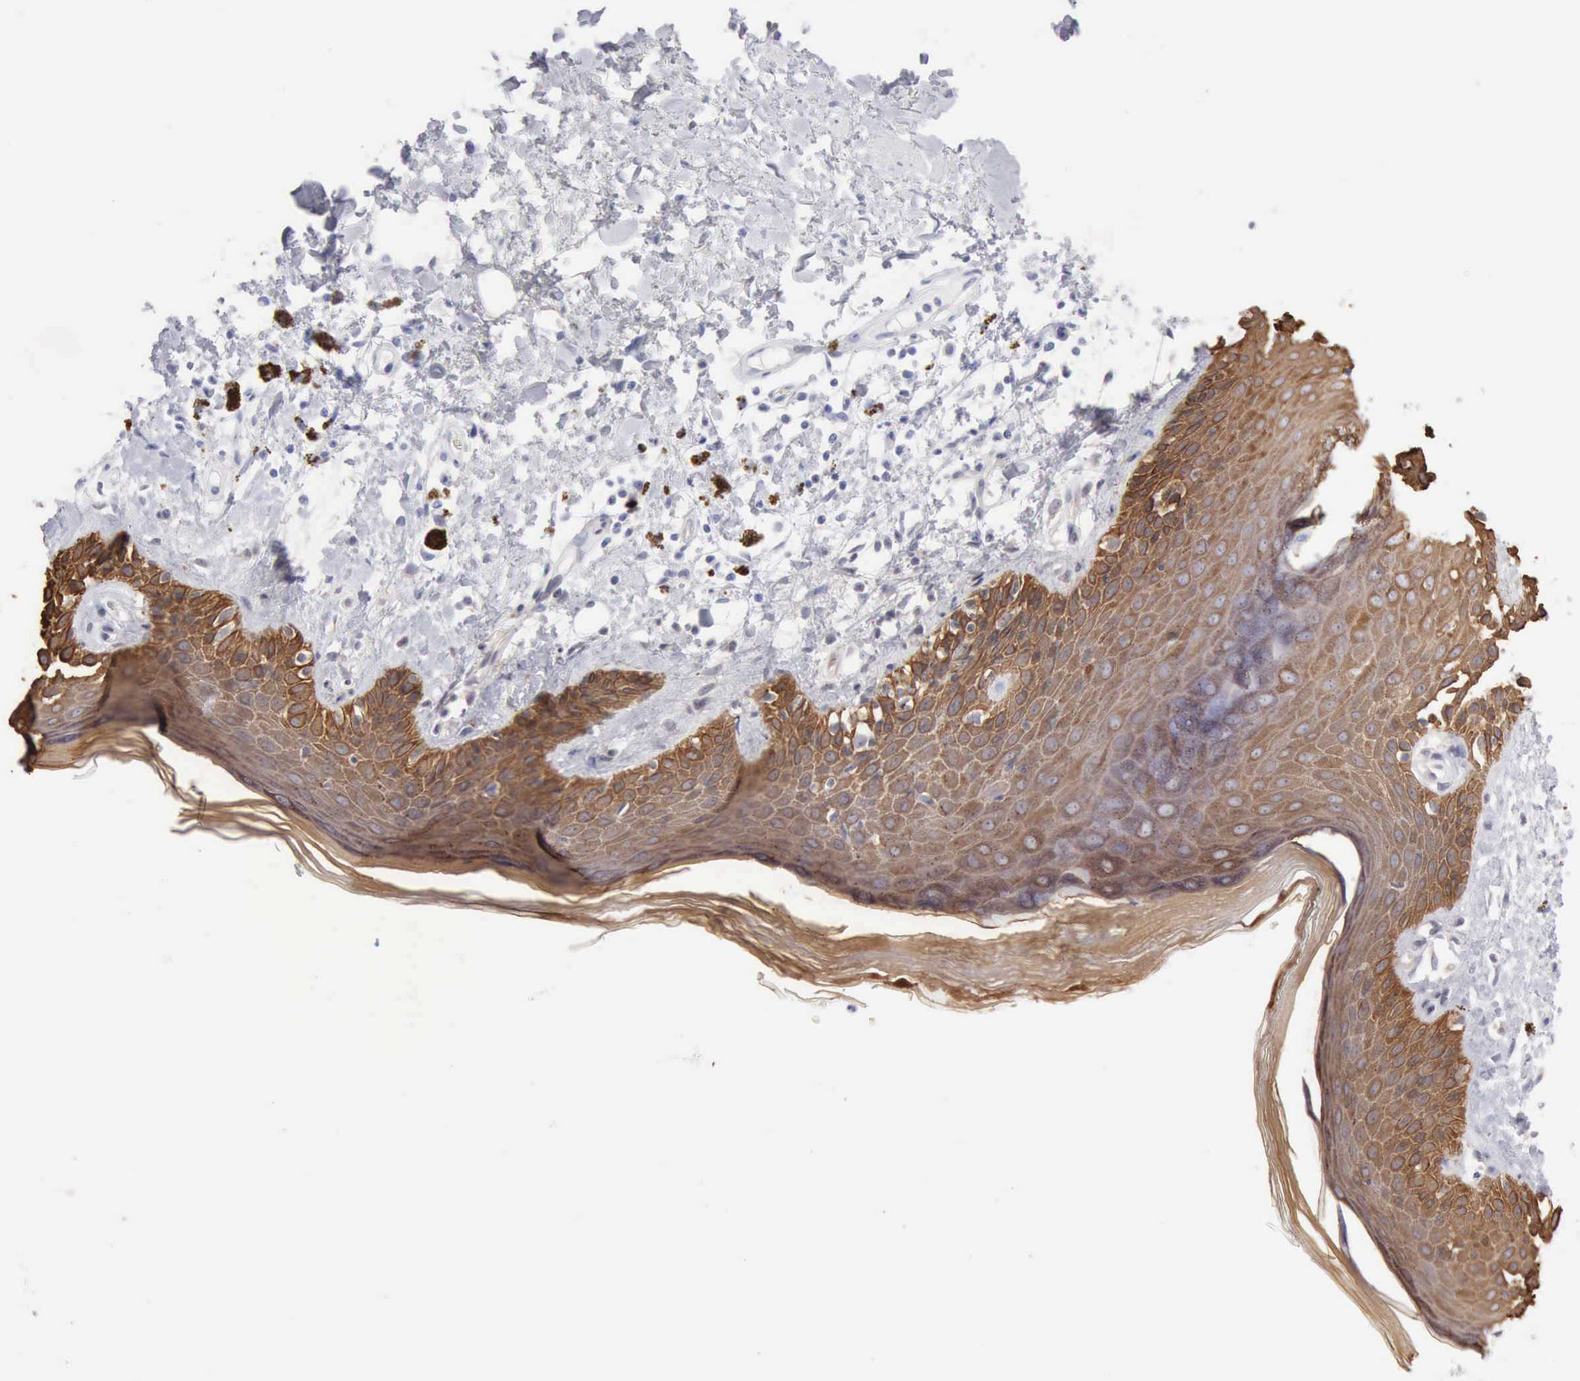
{"staining": {"intensity": "strong", "quantity": ">75%", "location": "cytoplasmic/membranous"}, "tissue": "skin", "cell_type": "Epidermal cells", "image_type": "normal", "snomed": [{"axis": "morphology", "description": "Normal tissue, NOS"}, {"axis": "topography", "description": "Anal"}], "caption": "Brown immunohistochemical staining in benign skin shows strong cytoplasmic/membranous staining in about >75% of epidermal cells.", "gene": "KRT5", "patient": {"sex": "female", "age": 78}}